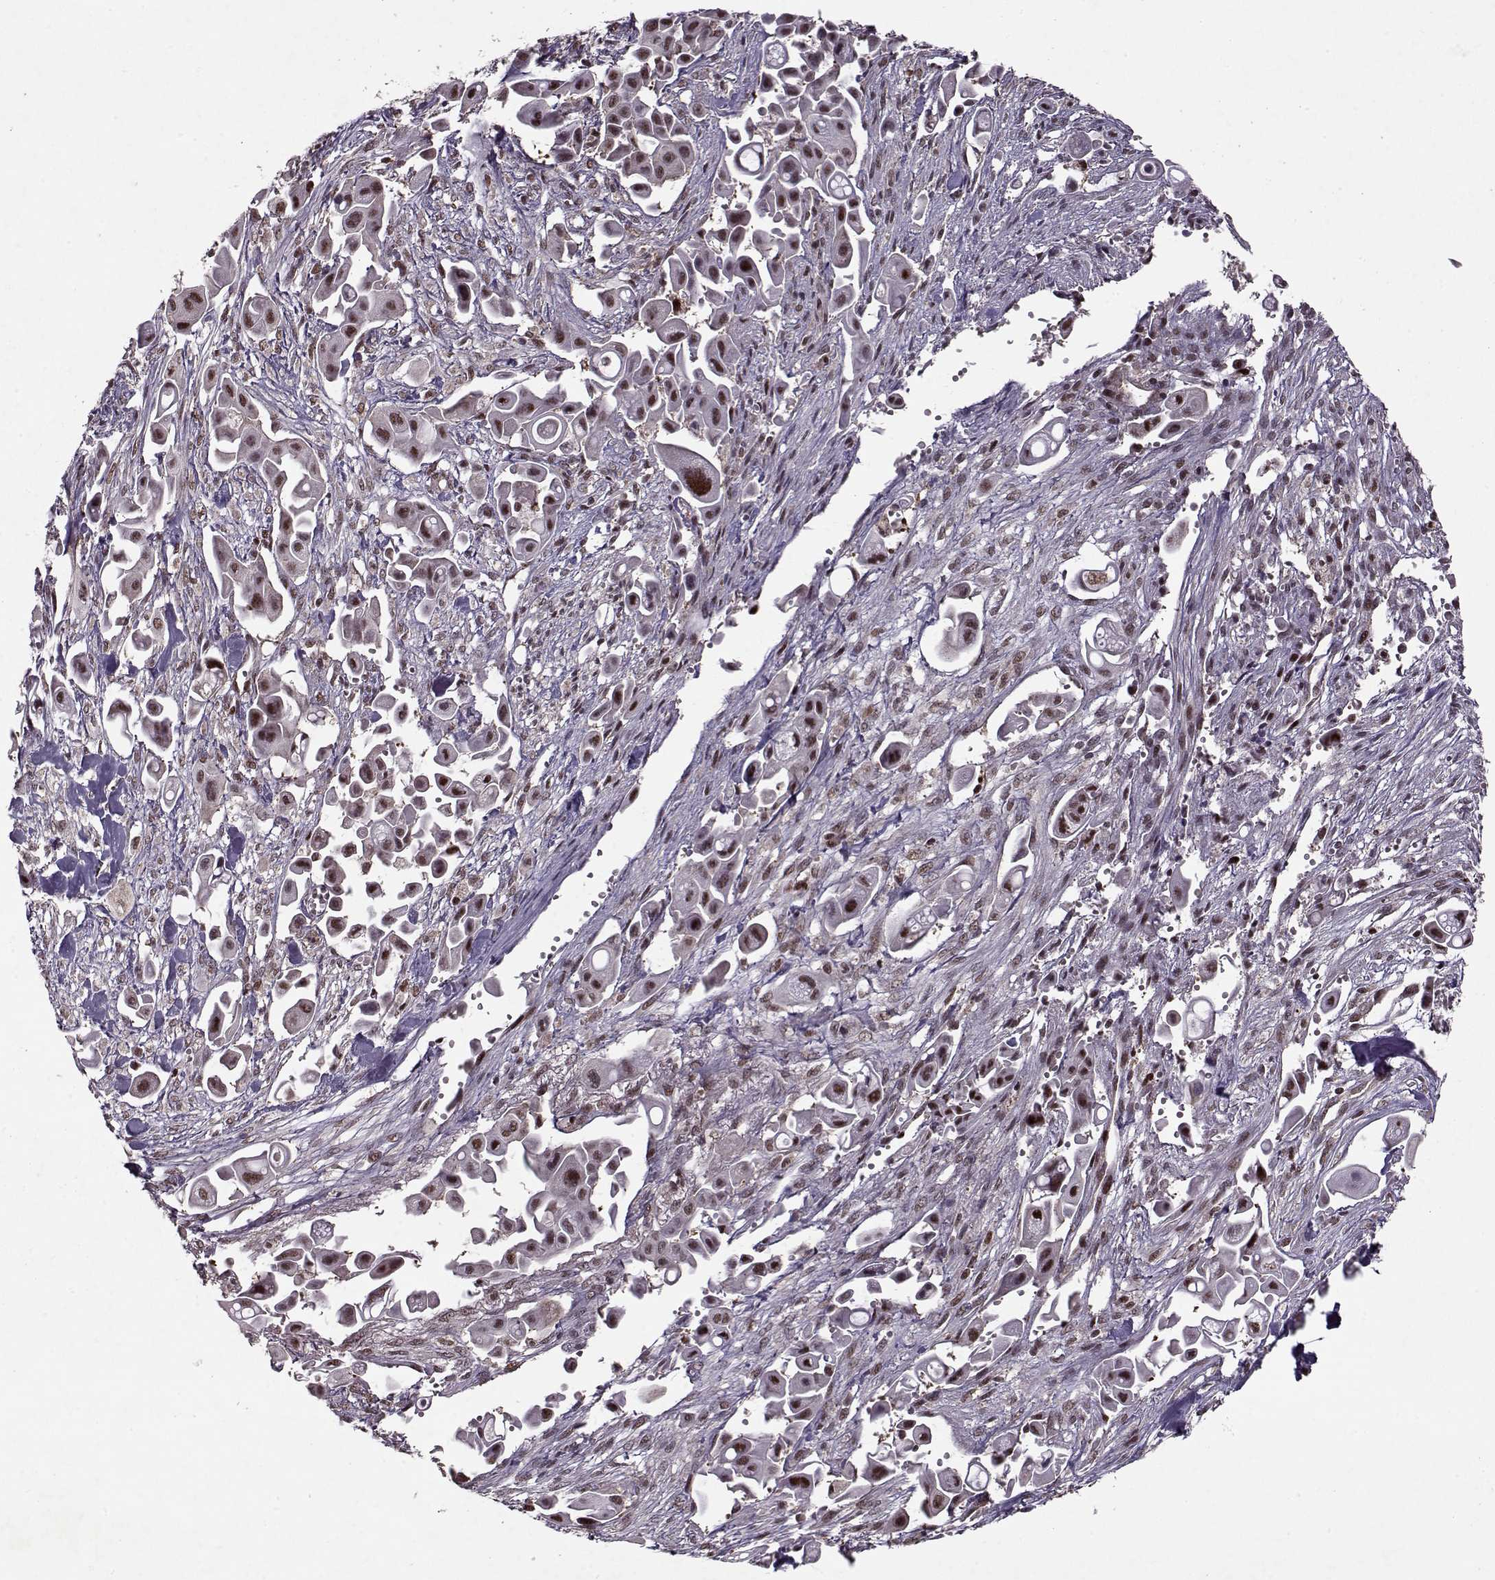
{"staining": {"intensity": "moderate", "quantity": ">75%", "location": "nuclear"}, "tissue": "pancreatic cancer", "cell_type": "Tumor cells", "image_type": "cancer", "snomed": [{"axis": "morphology", "description": "Adenocarcinoma, NOS"}, {"axis": "topography", "description": "Pancreas"}], "caption": "The photomicrograph exhibits a brown stain indicating the presence of a protein in the nuclear of tumor cells in pancreatic adenocarcinoma.", "gene": "PSMA7", "patient": {"sex": "male", "age": 50}}